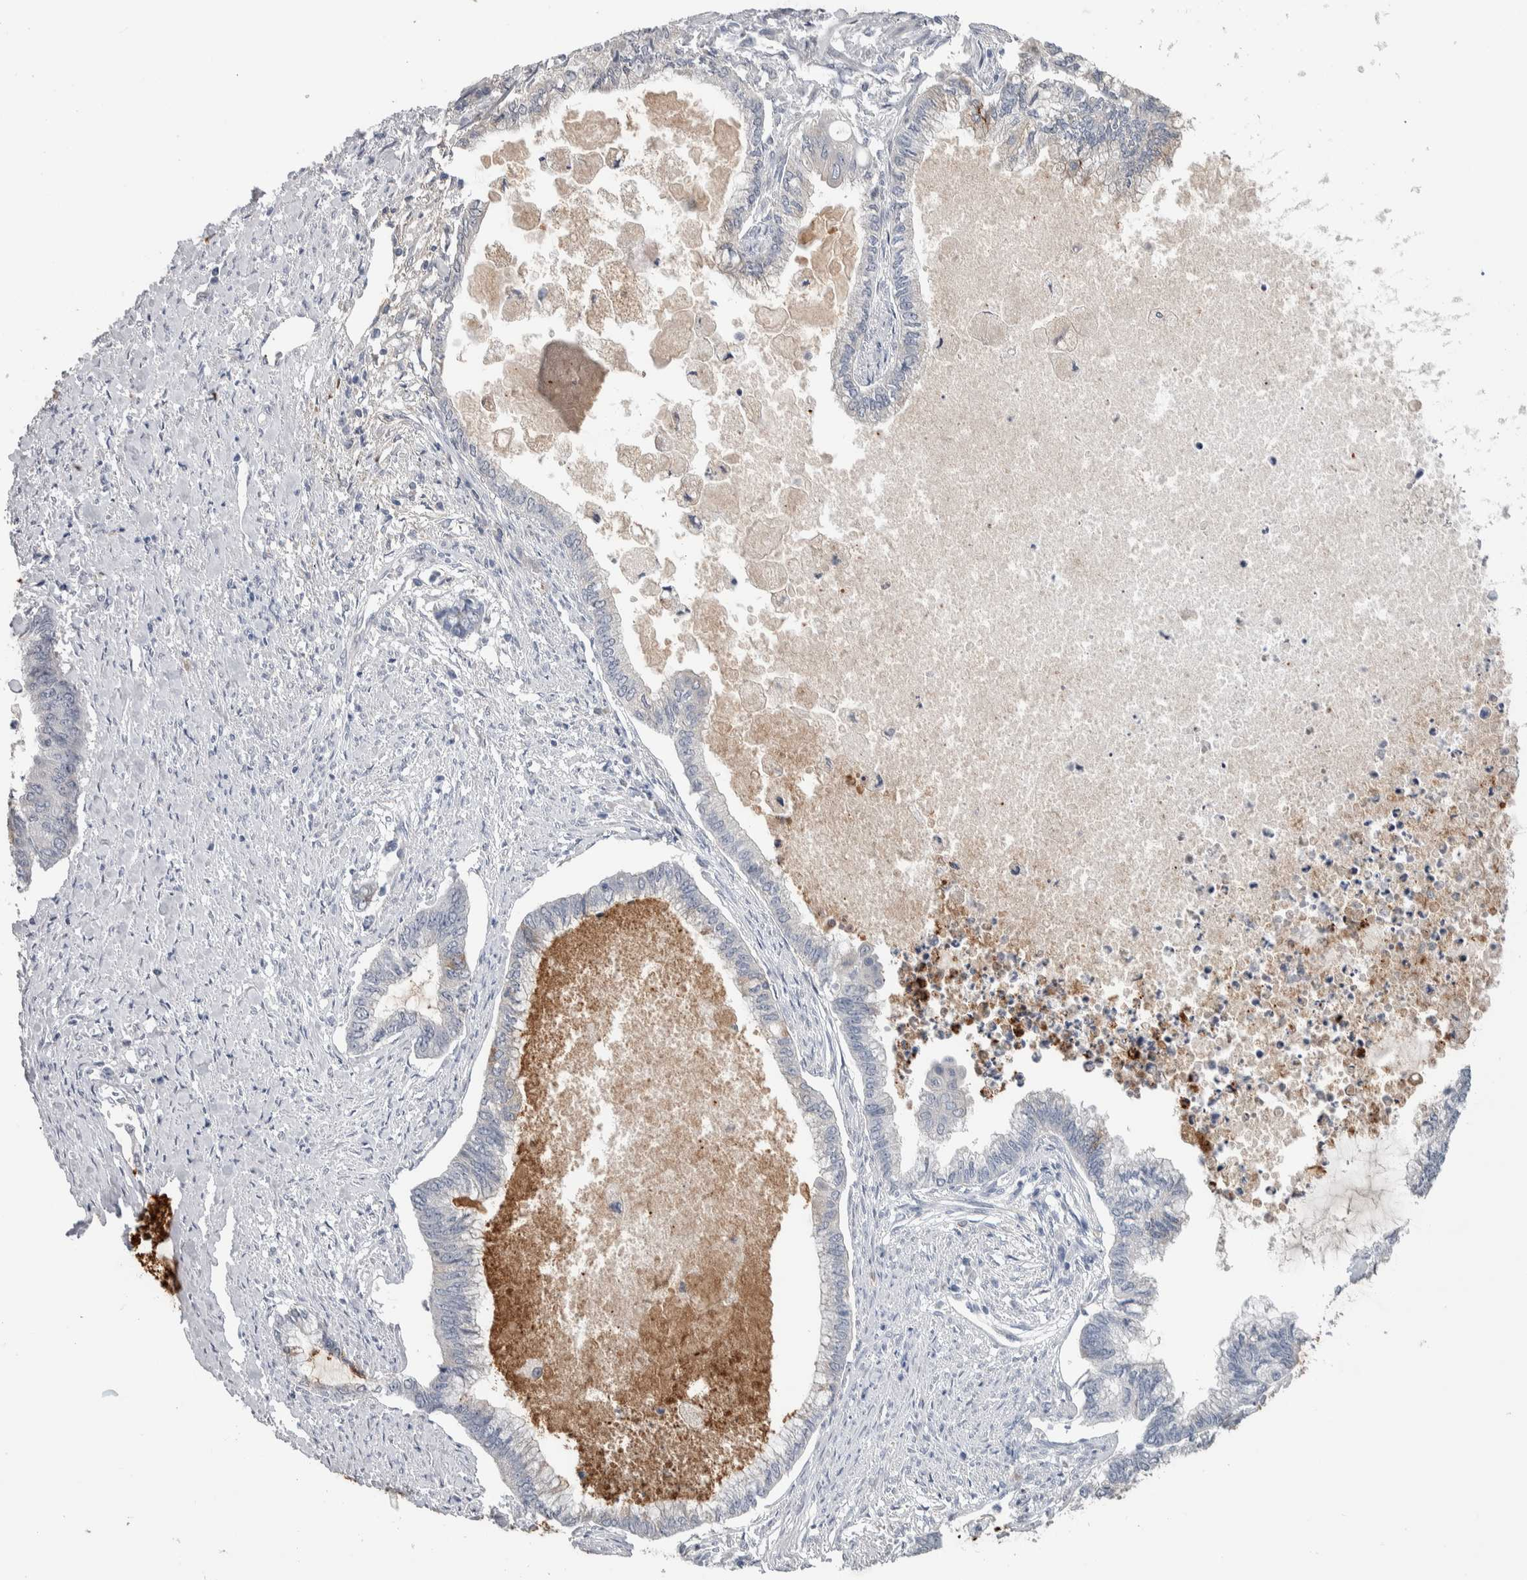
{"staining": {"intensity": "negative", "quantity": "none", "location": "none"}, "tissue": "endometrial cancer", "cell_type": "Tumor cells", "image_type": "cancer", "snomed": [{"axis": "morphology", "description": "Adenocarcinoma, NOS"}, {"axis": "topography", "description": "Endometrium"}], "caption": "The histopathology image shows no significant staining in tumor cells of endometrial cancer.", "gene": "TMEM102", "patient": {"sex": "female", "age": 86}}